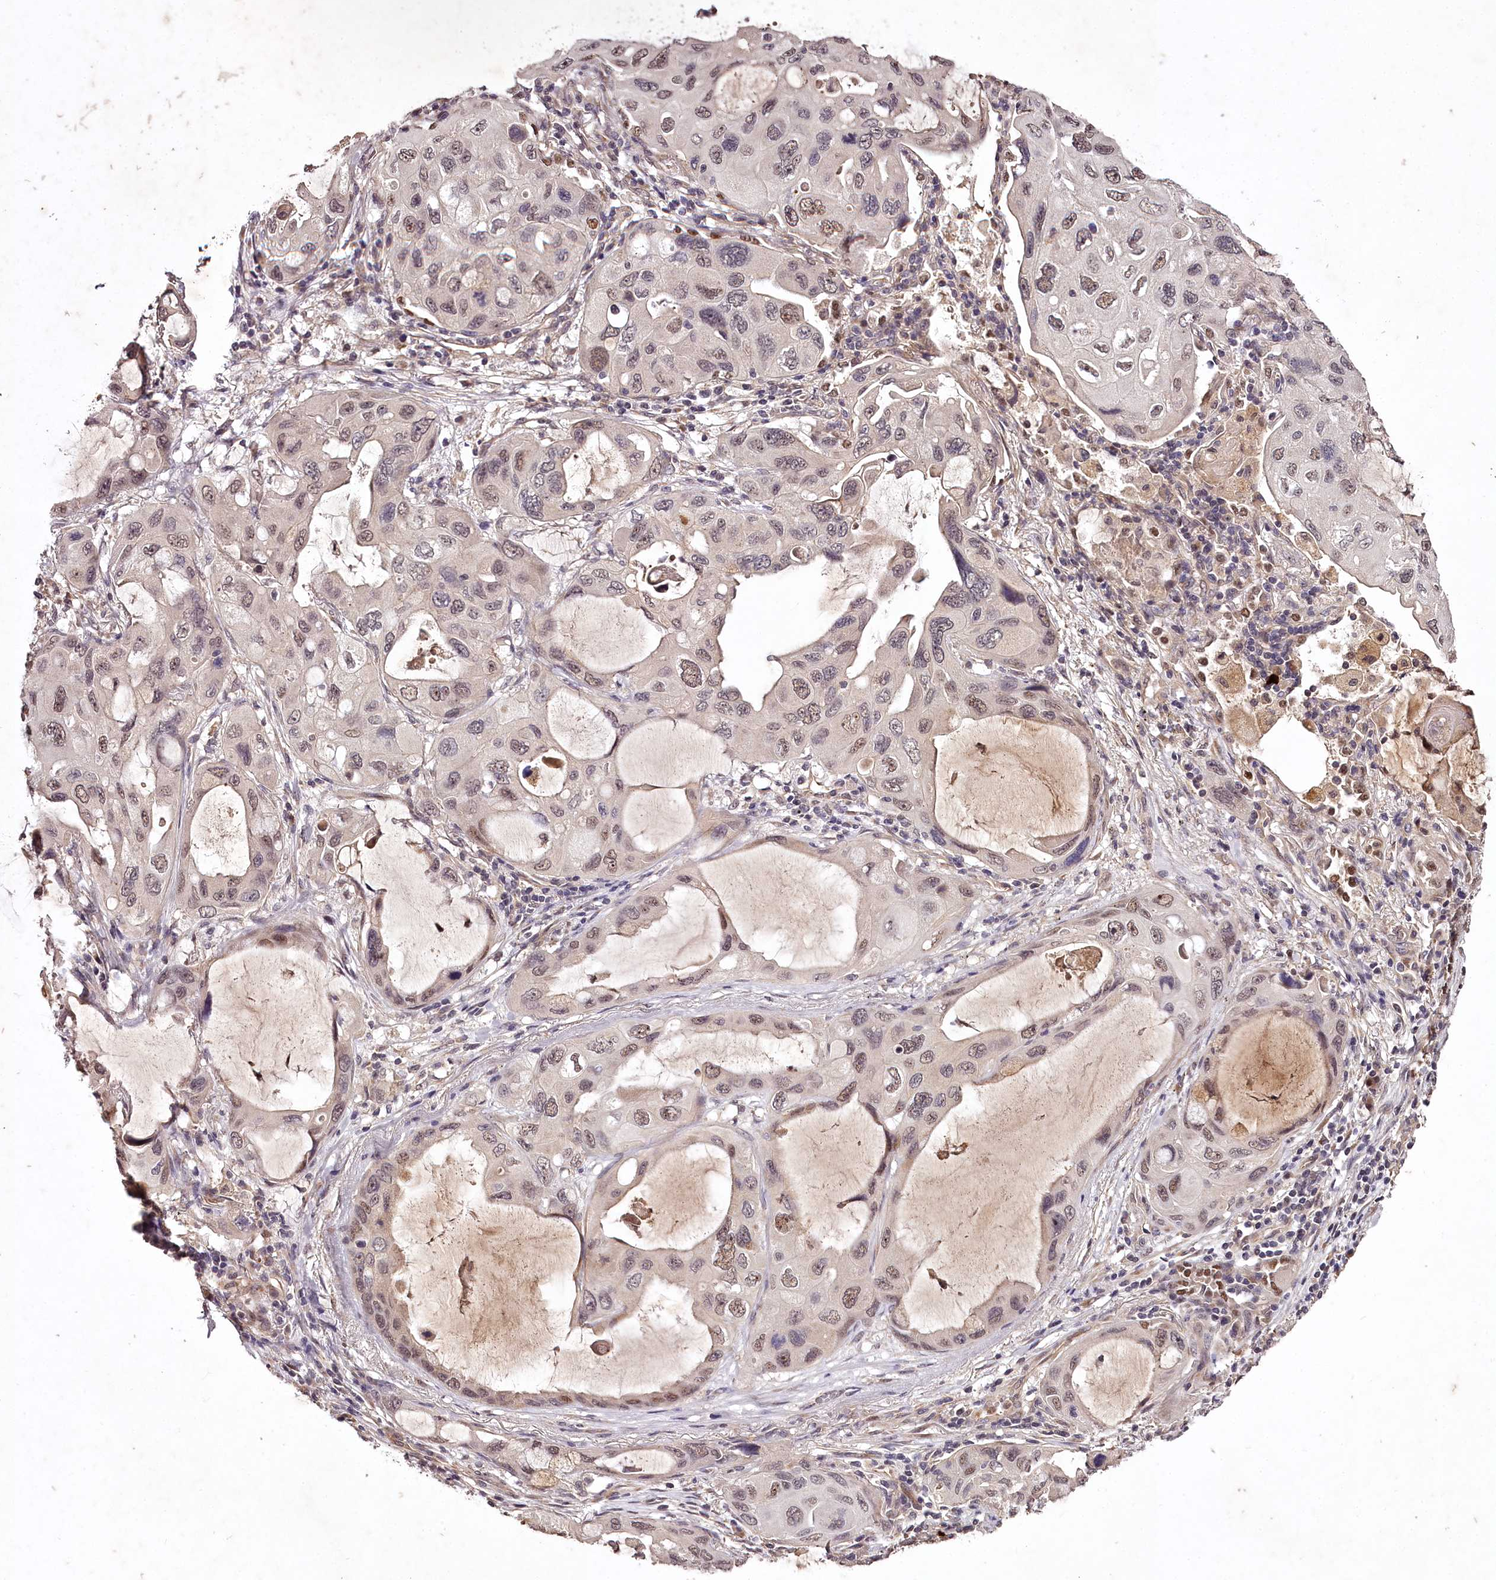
{"staining": {"intensity": "moderate", "quantity": "25%-75%", "location": "nuclear"}, "tissue": "lung cancer", "cell_type": "Tumor cells", "image_type": "cancer", "snomed": [{"axis": "morphology", "description": "Squamous cell carcinoma, NOS"}, {"axis": "topography", "description": "Lung"}], "caption": "This is an image of immunohistochemistry staining of lung squamous cell carcinoma, which shows moderate positivity in the nuclear of tumor cells.", "gene": "MAML3", "patient": {"sex": "female", "age": 73}}